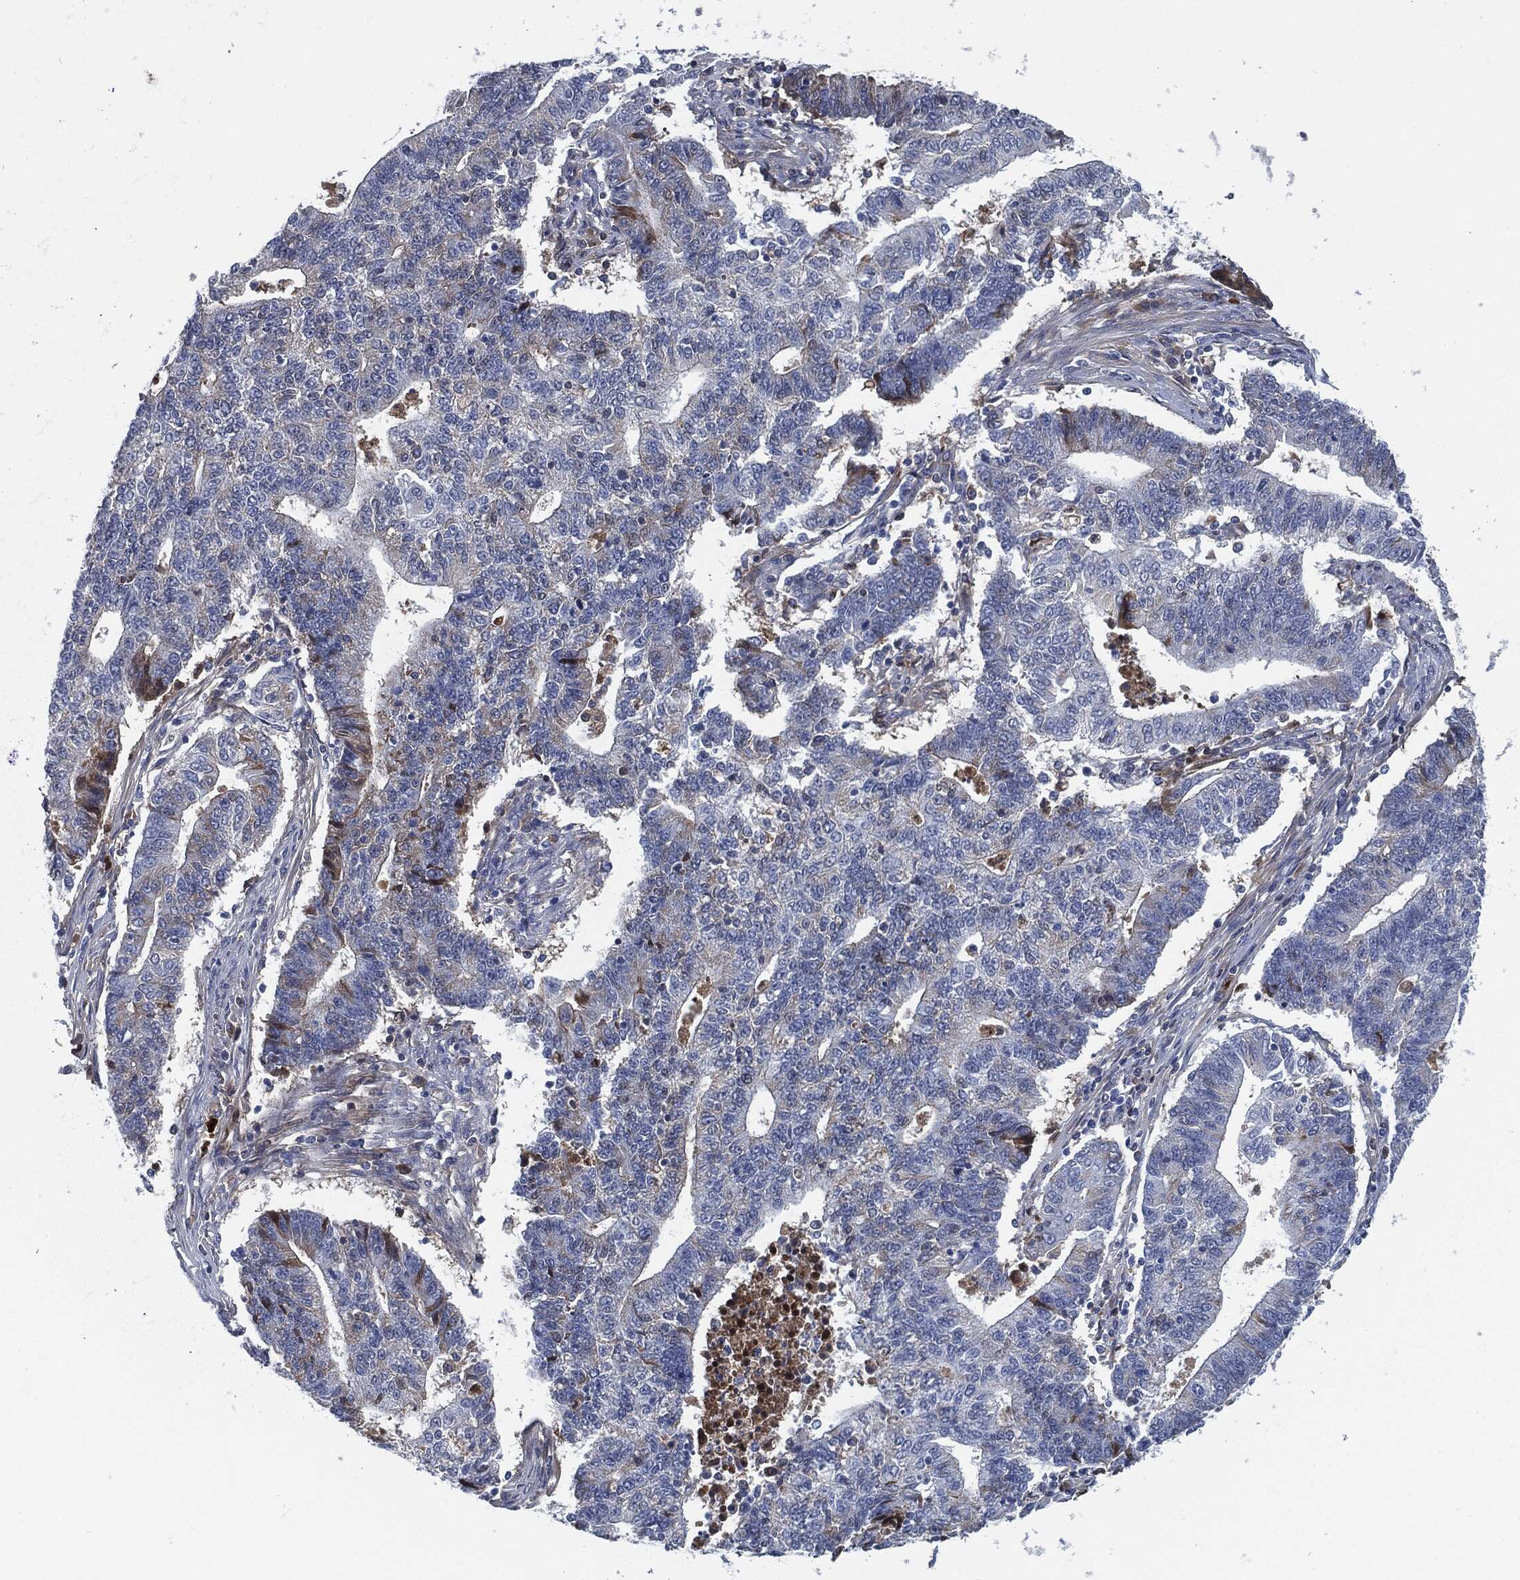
{"staining": {"intensity": "strong", "quantity": "<25%", "location": "cytoplasmic/membranous"}, "tissue": "endometrial cancer", "cell_type": "Tumor cells", "image_type": "cancer", "snomed": [{"axis": "morphology", "description": "Adenocarcinoma, NOS"}, {"axis": "topography", "description": "Uterus"}, {"axis": "topography", "description": "Endometrium"}], "caption": "Immunohistochemistry (IHC) of human adenocarcinoma (endometrial) demonstrates medium levels of strong cytoplasmic/membranous expression in approximately <25% of tumor cells.", "gene": "MST1", "patient": {"sex": "female", "age": 54}}